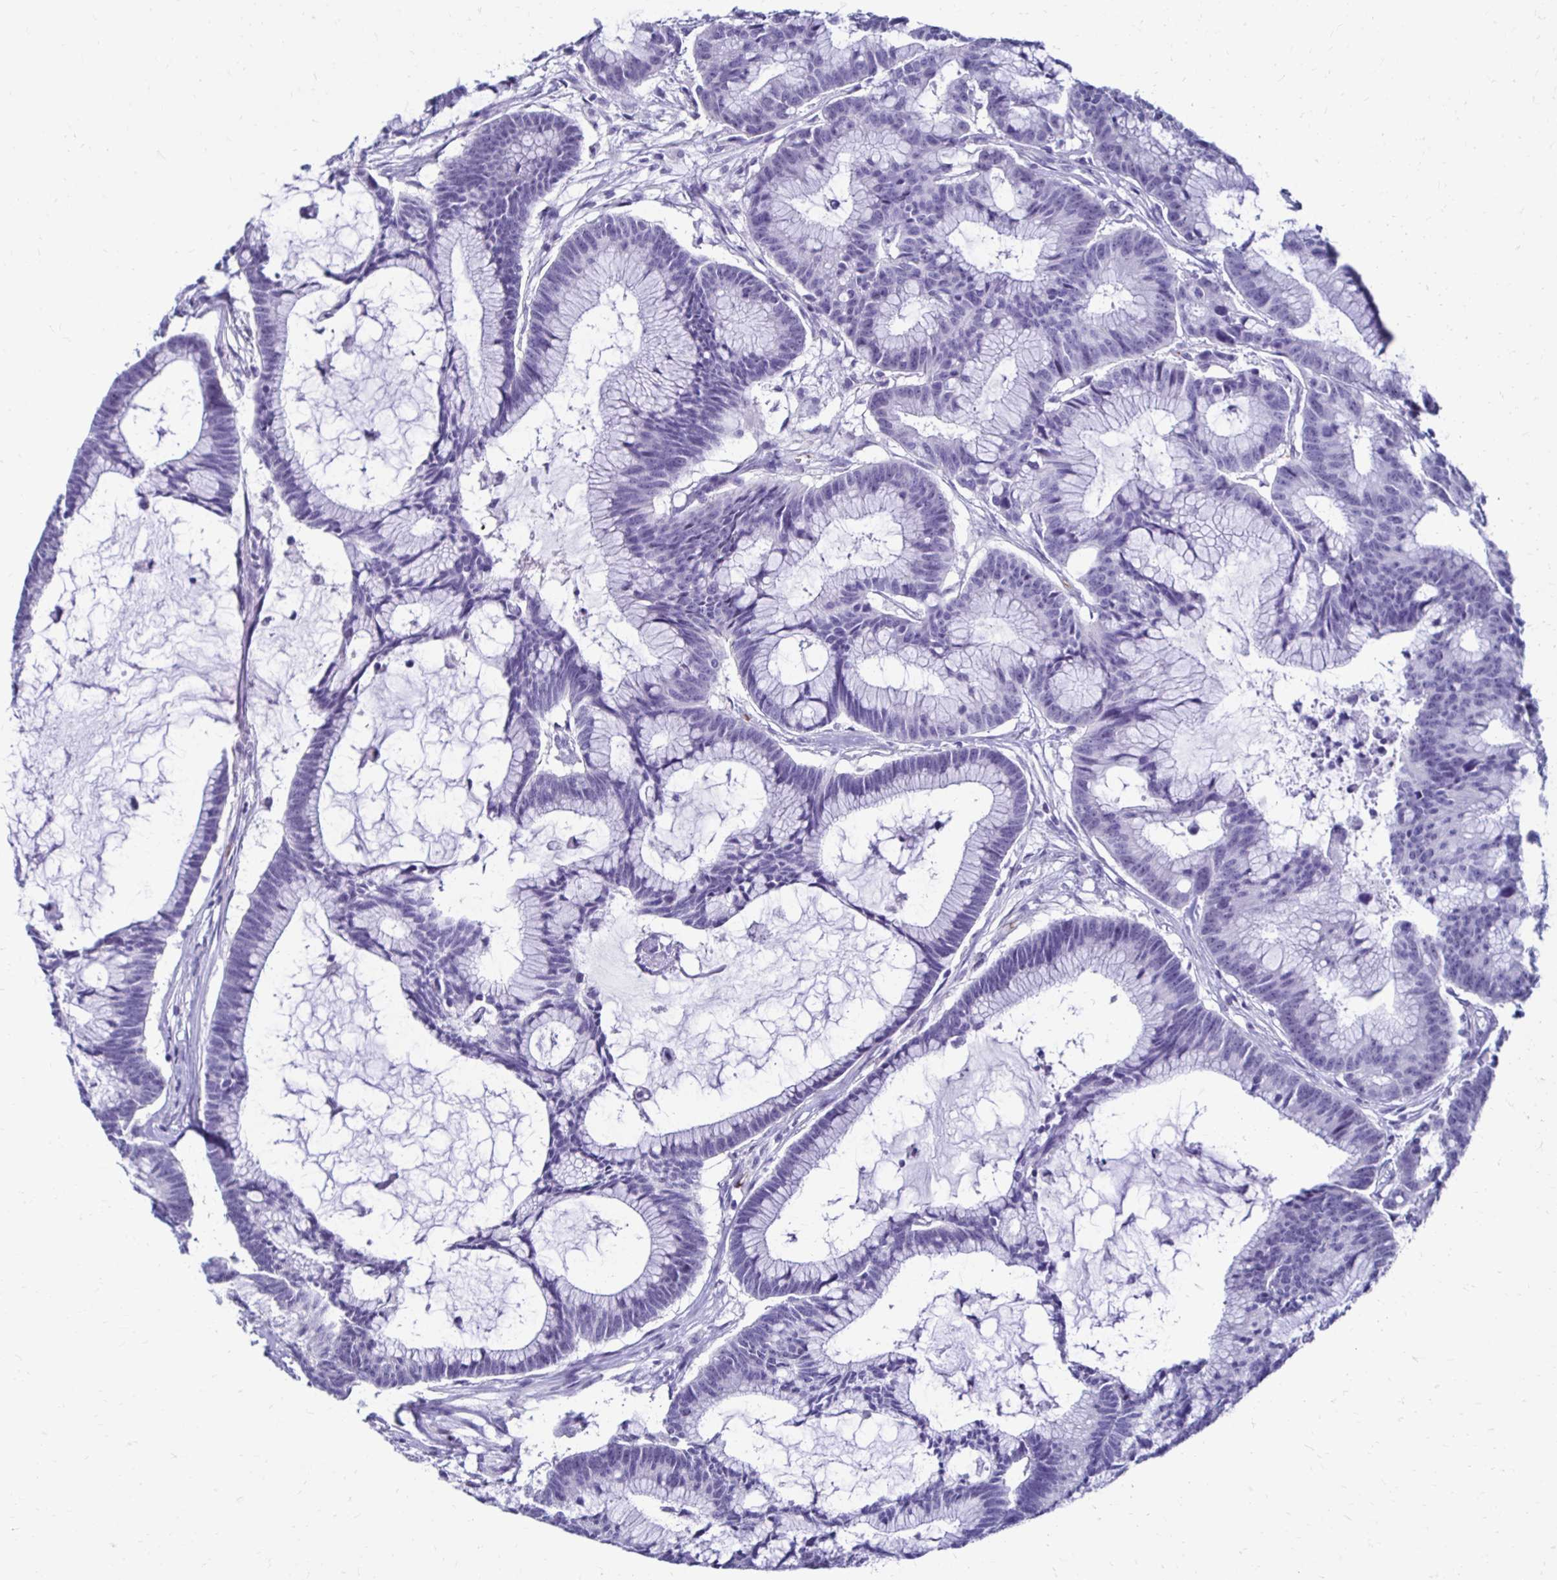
{"staining": {"intensity": "negative", "quantity": "none", "location": "none"}, "tissue": "colorectal cancer", "cell_type": "Tumor cells", "image_type": "cancer", "snomed": [{"axis": "morphology", "description": "Adenocarcinoma, NOS"}, {"axis": "topography", "description": "Colon"}], "caption": "An immunohistochemistry (IHC) photomicrograph of colorectal cancer is shown. There is no staining in tumor cells of colorectal cancer.", "gene": "RHBDL3", "patient": {"sex": "female", "age": 78}}